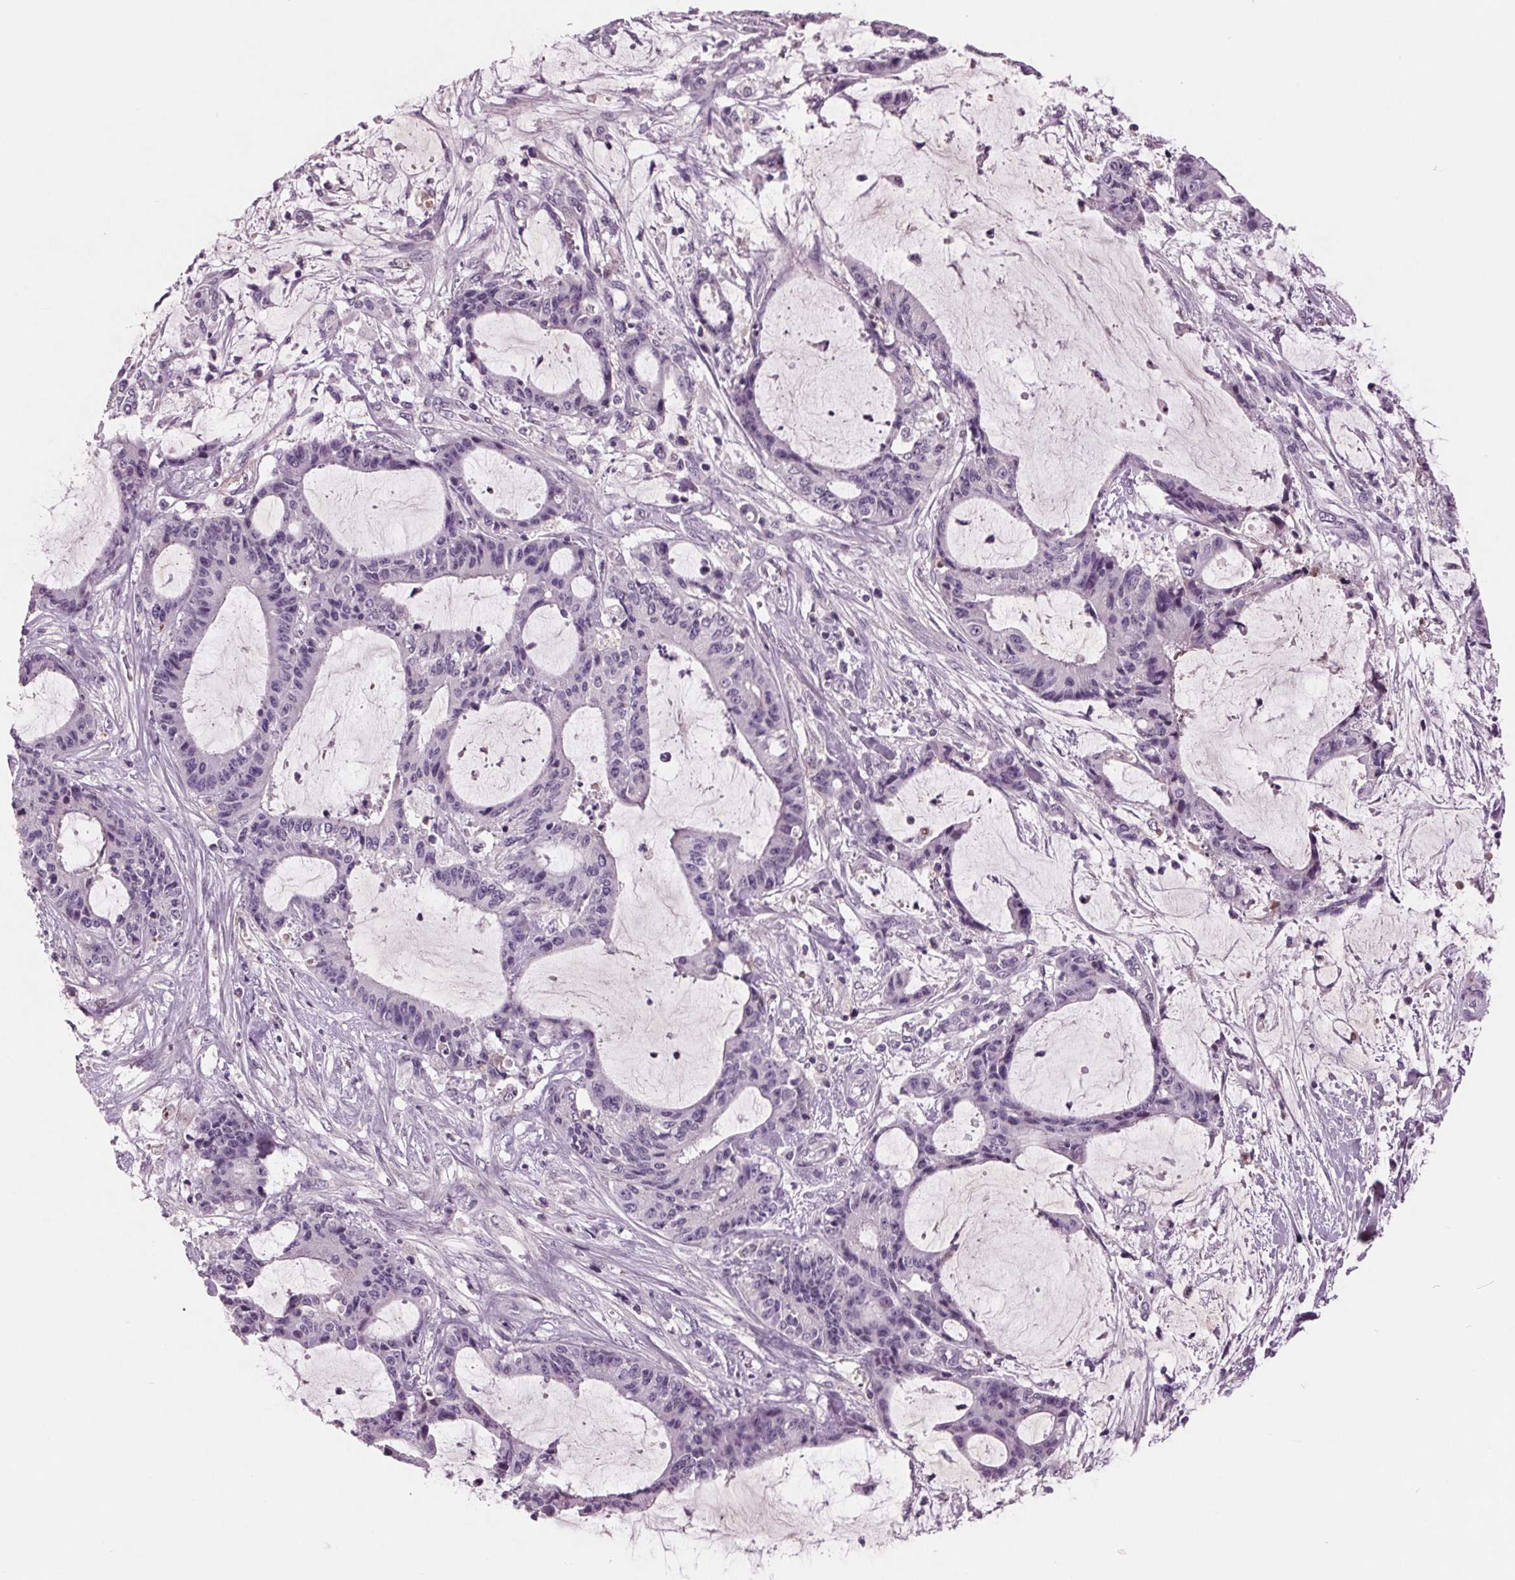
{"staining": {"intensity": "negative", "quantity": "none", "location": "none"}, "tissue": "liver cancer", "cell_type": "Tumor cells", "image_type": "cancer", "snomed": [{"axis": "morphology", "description": "Cholangiocarcinoma"}, {"axis": "topography", "description": "Liver"}], "caption": "A high-resolution image shows immunohistochemistry staining of liver cancer (cholangiocarcinoma), which displays no significant staining in tumor cells.", "gene": "C6", "patient": {"sex": "female", "age": 73}}